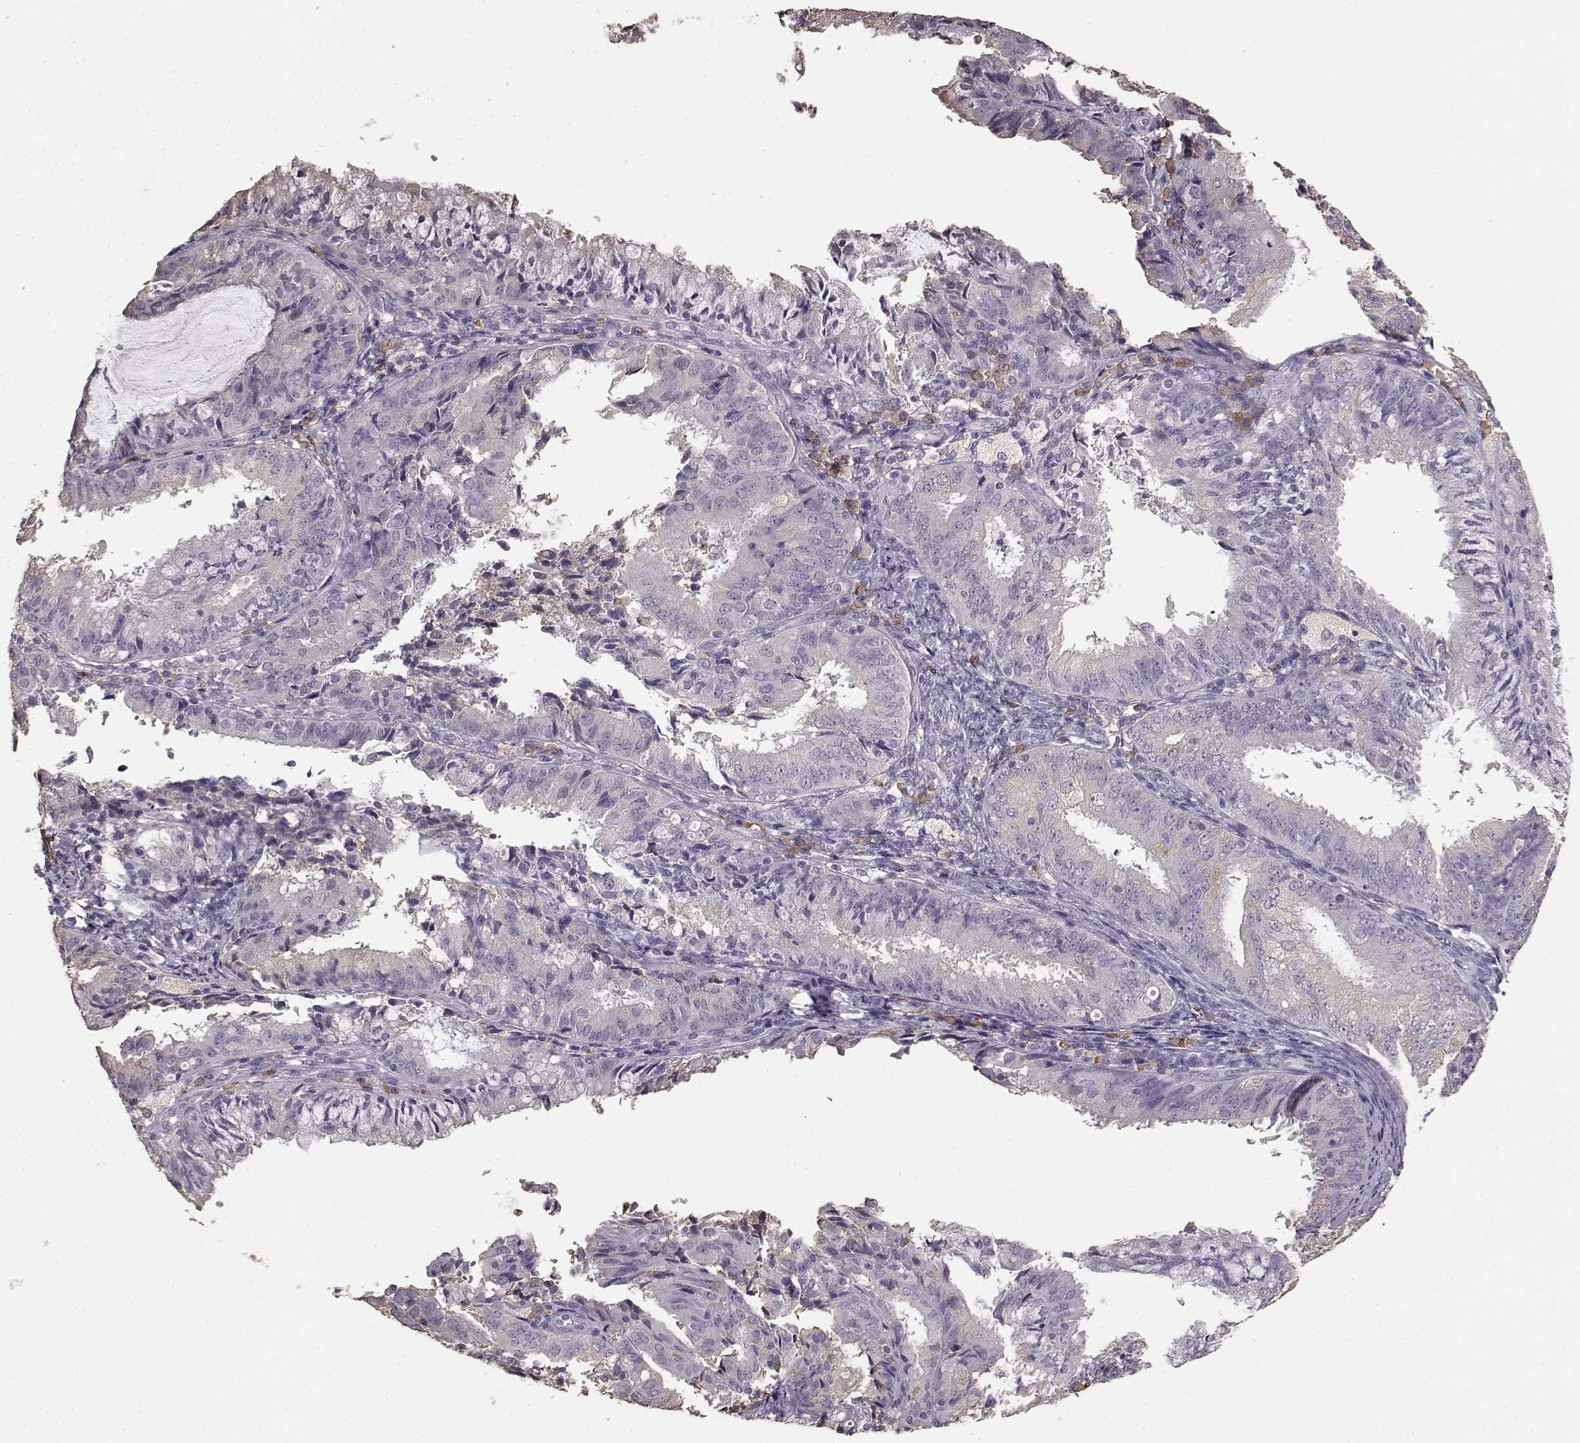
{"staining": {"intensity": "weak", "quantity": "<25%", "location": "cytoplasmic/membranous"}, "tissue": "endometrial cancer", "cell_type": "Tumor cells", "image_type": "cancer", "snomed": [{"axis": "morphology", "description": "Adenocarcinoma, NOS"}, {"axis": "topography", "description": "Endometrium"}], "caption": "This is an IHC photomicrograph of endometrial adenocarcinoma. There is no positivity in tumor cells.", "gene": "GABRG3", "patient": {"sex": "female", "age": 57}}